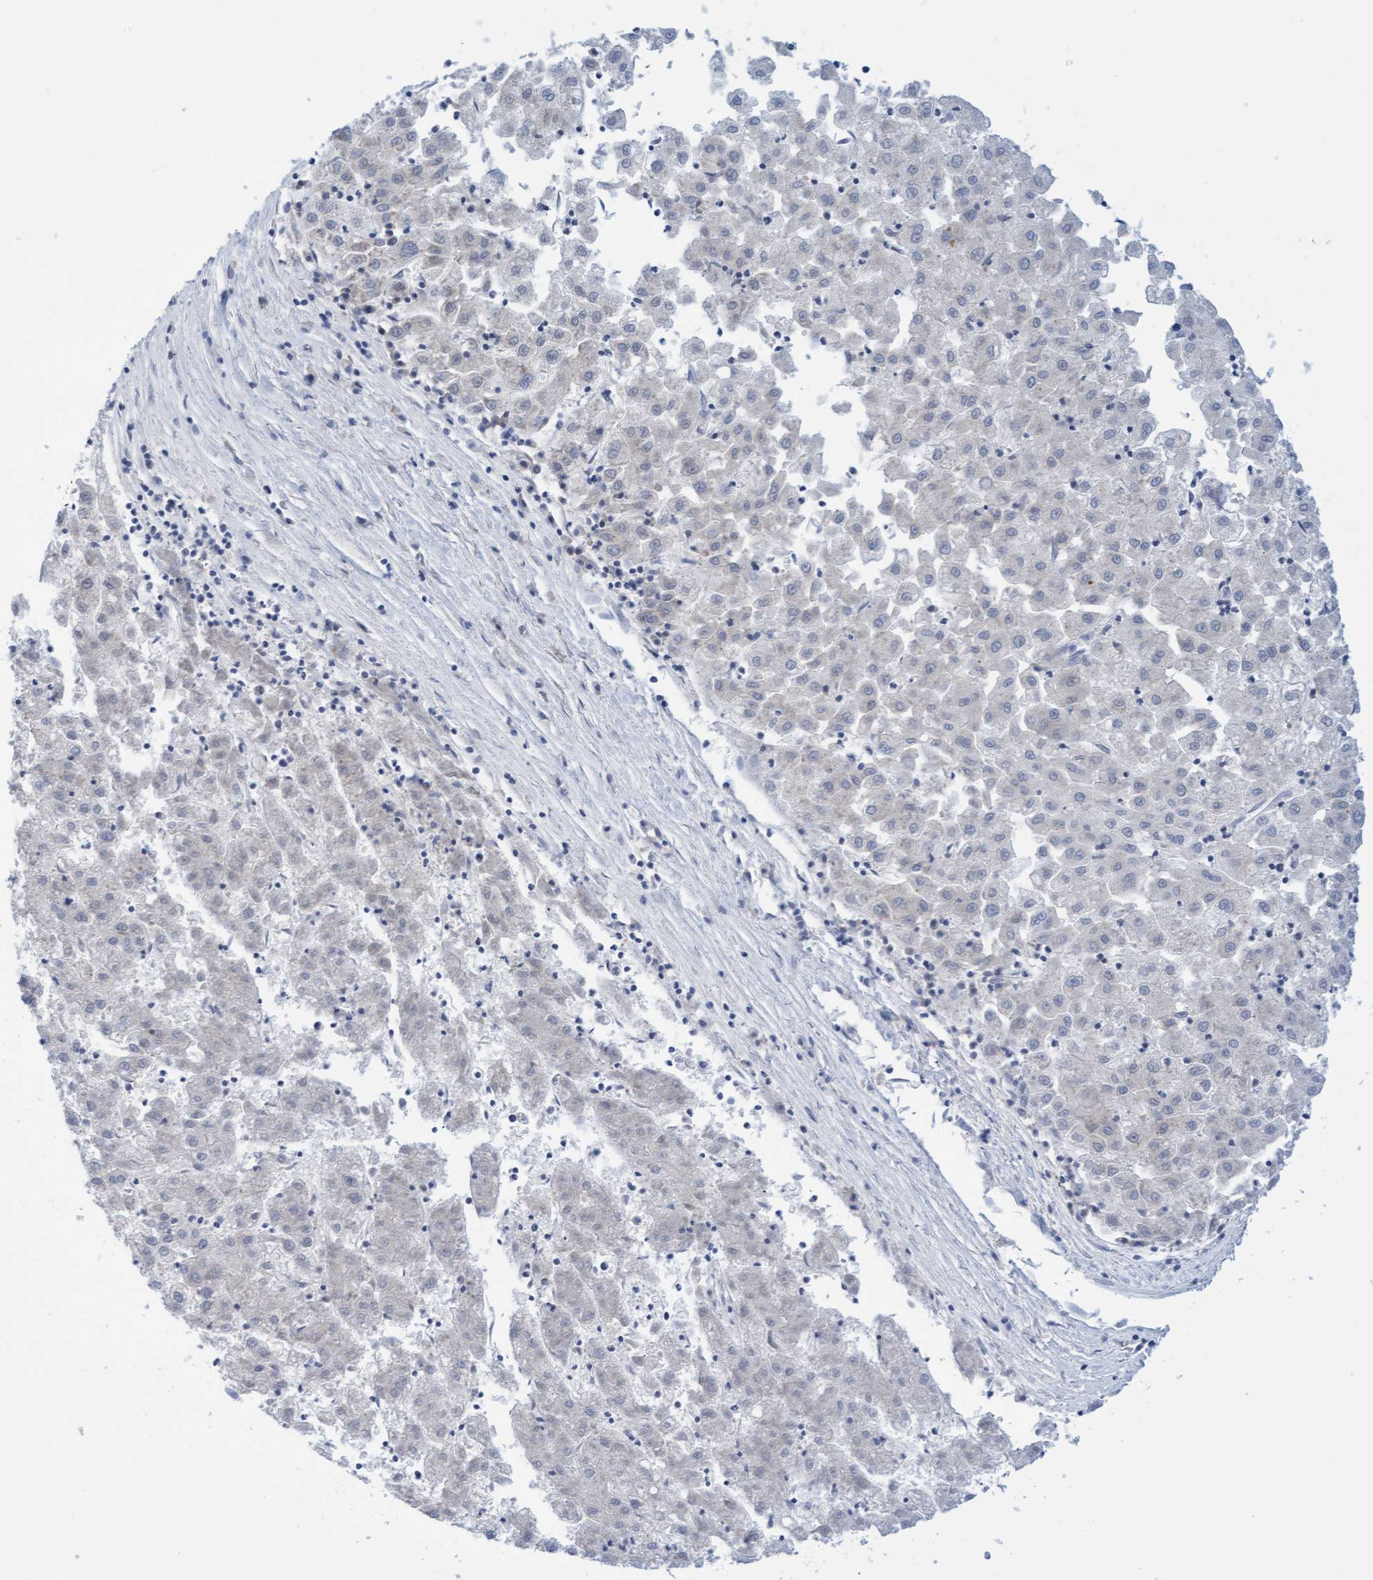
{"staining": {"intensity": "negative", "quantity": "none", "location": "none"}, "tissue": "liver cancer", "cell_type": "Tumor cells", "image_type": "cancer", "snomed": [{"axis": "morphology", "description": "Carcinoma, Hepatocellular, NOS"}, {"axis": "topography", "description": "Liver"}], "caption": "This image is of liver cancer (hepatocellular carcinoma) stained with immunohistochemistry (IHC) to label a protein in brown with the nuclei are counter-stained blue. There is no staining in tumor cells.", "gene": "AMZ2", "patient": {"sex": "male", "age": 72}}